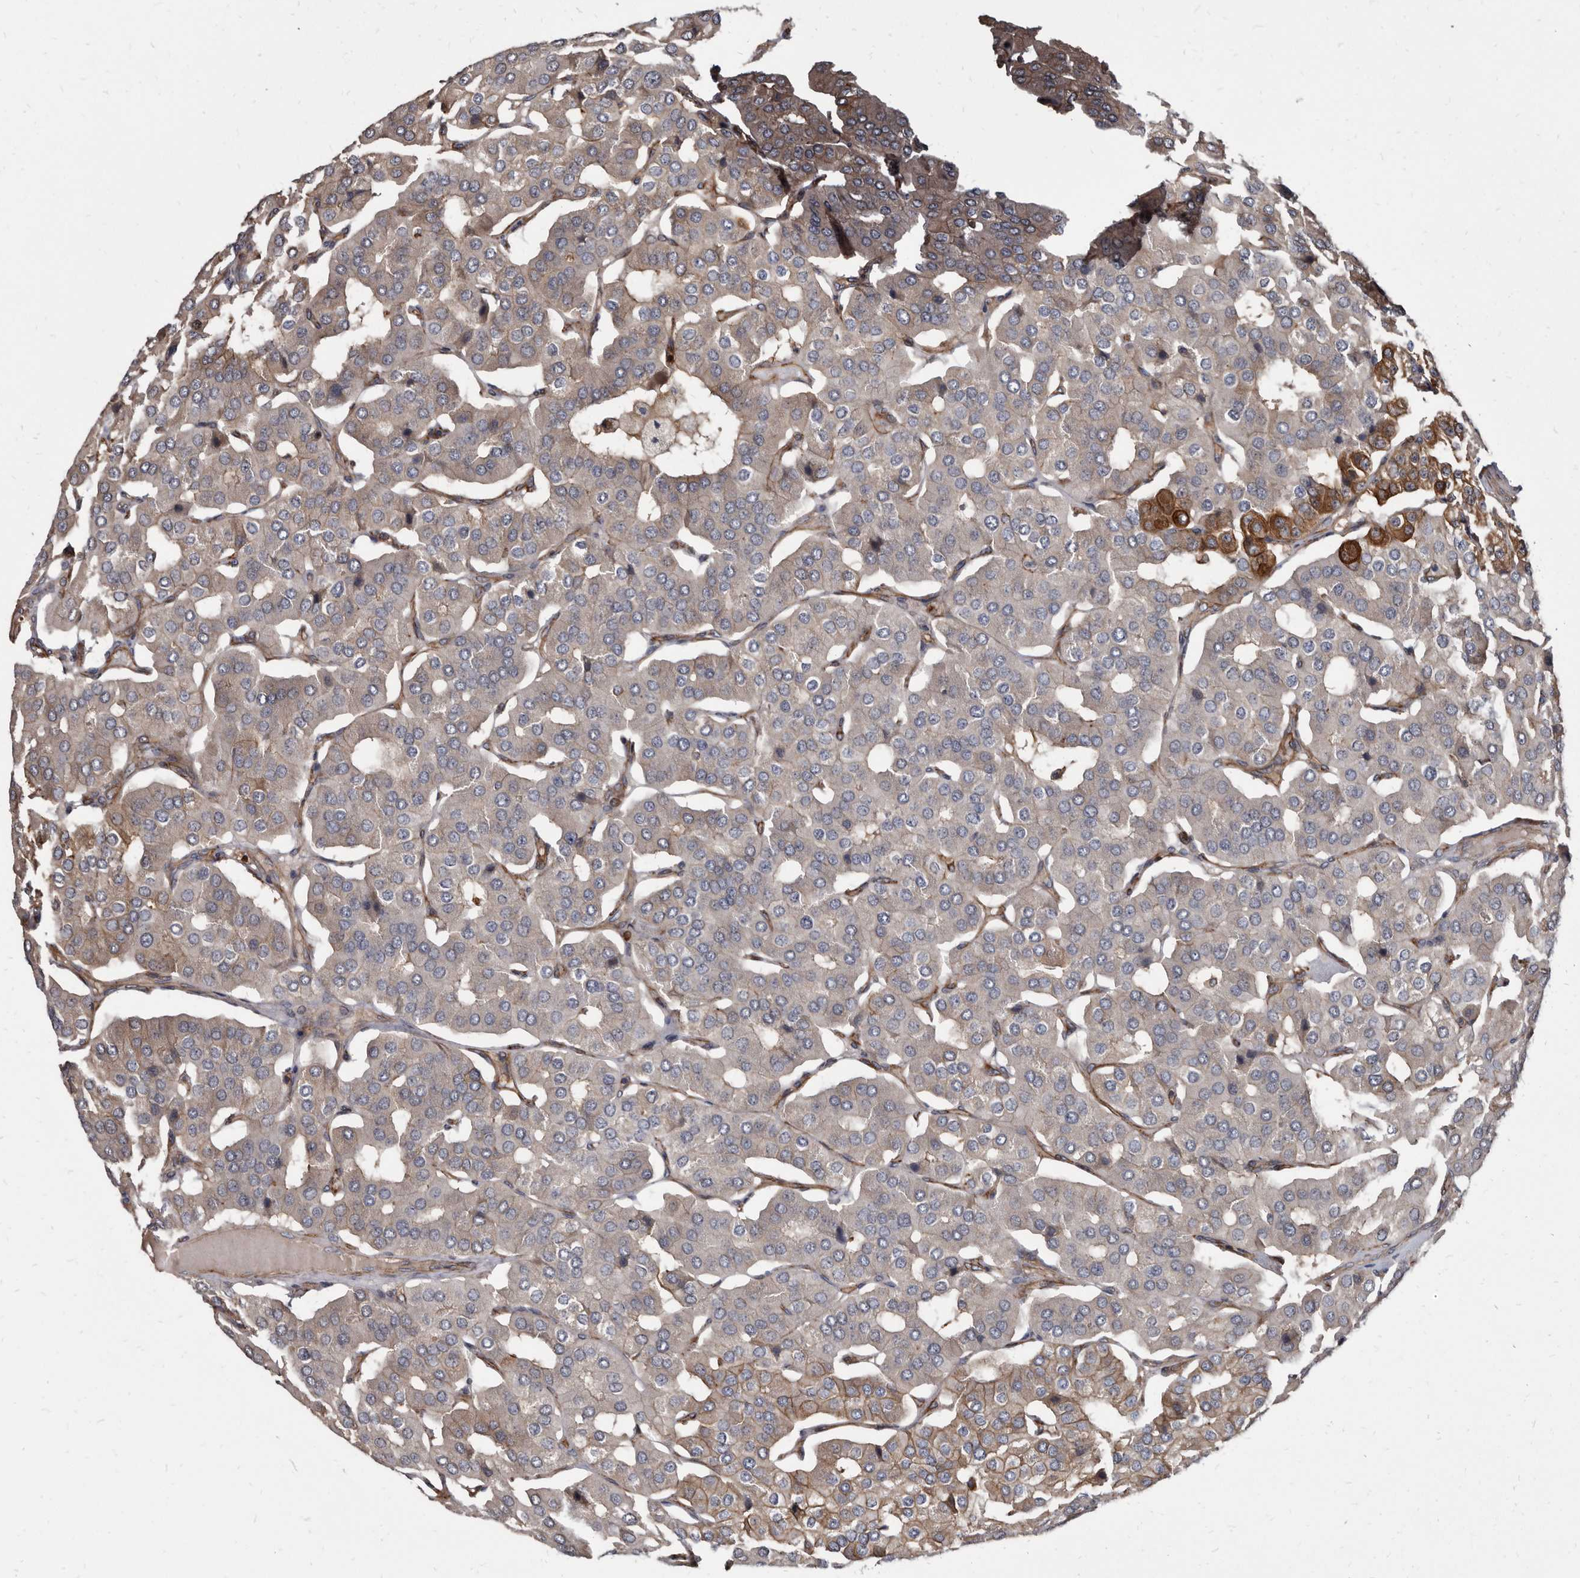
{"staining": {"intensity": "strong", "quantity": "<25%", "location": "cytoplasmic/membranous"}, "tissue": "parathyroid gland", "cell_type": "Glandular cells", "image_type": "normal", "snomed": [{"axis": "morphology", "description": "Normal tissue, NOS"}, {"axis": "morphology", "description": "Adenoma, NOS"}, {"axis": "topography", "description": "Parathyroid gland"}], "caption": "Protein analysis of unremarkable parathyroid gland shows strong cytoplasmic/membranous positivity in about <25% of glandular cells. (DAB (3,3'-diaminobenzidine) = brown stain, brightfield microscopy at high magnification).", "gene": "KCTD20", "patient": {"sex": "female", "age": 86}}